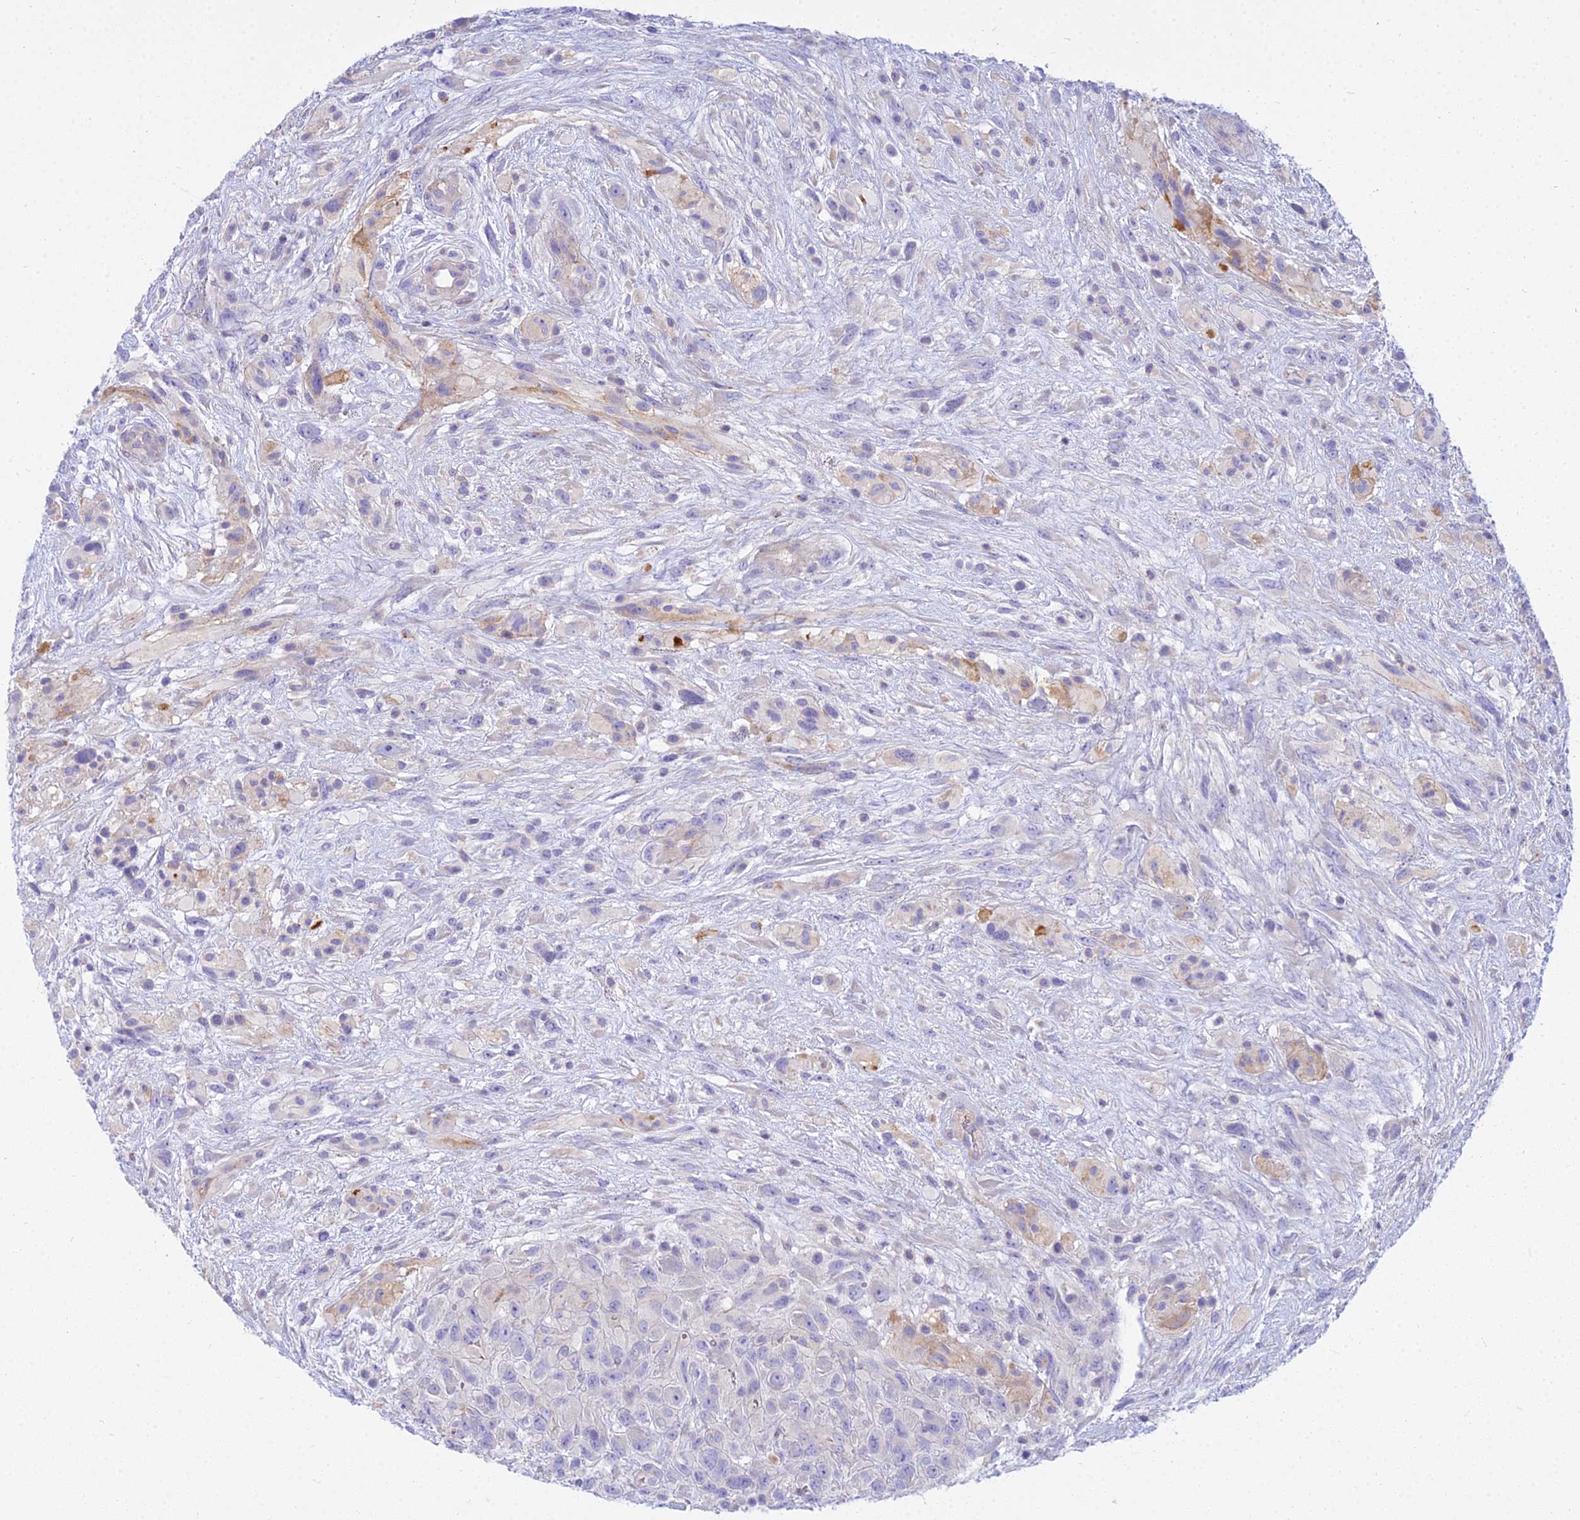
{"staining": {"intensity": "negative", "quantity": "none", "location": "none"}, "tissue": "glioma", "cell_type": "Tumor cells", "image_type": "cancer", "snomed": [{"axis": "morphology", "description": "Glioma, malignant, High grade"}, {"axis": "topography", "description": "Brain"}], "caption": "Tumor cells show no significant protein positivity in glioma.", "gene": "SMIM24", "patient": {"sex": "male", "age": 61}}